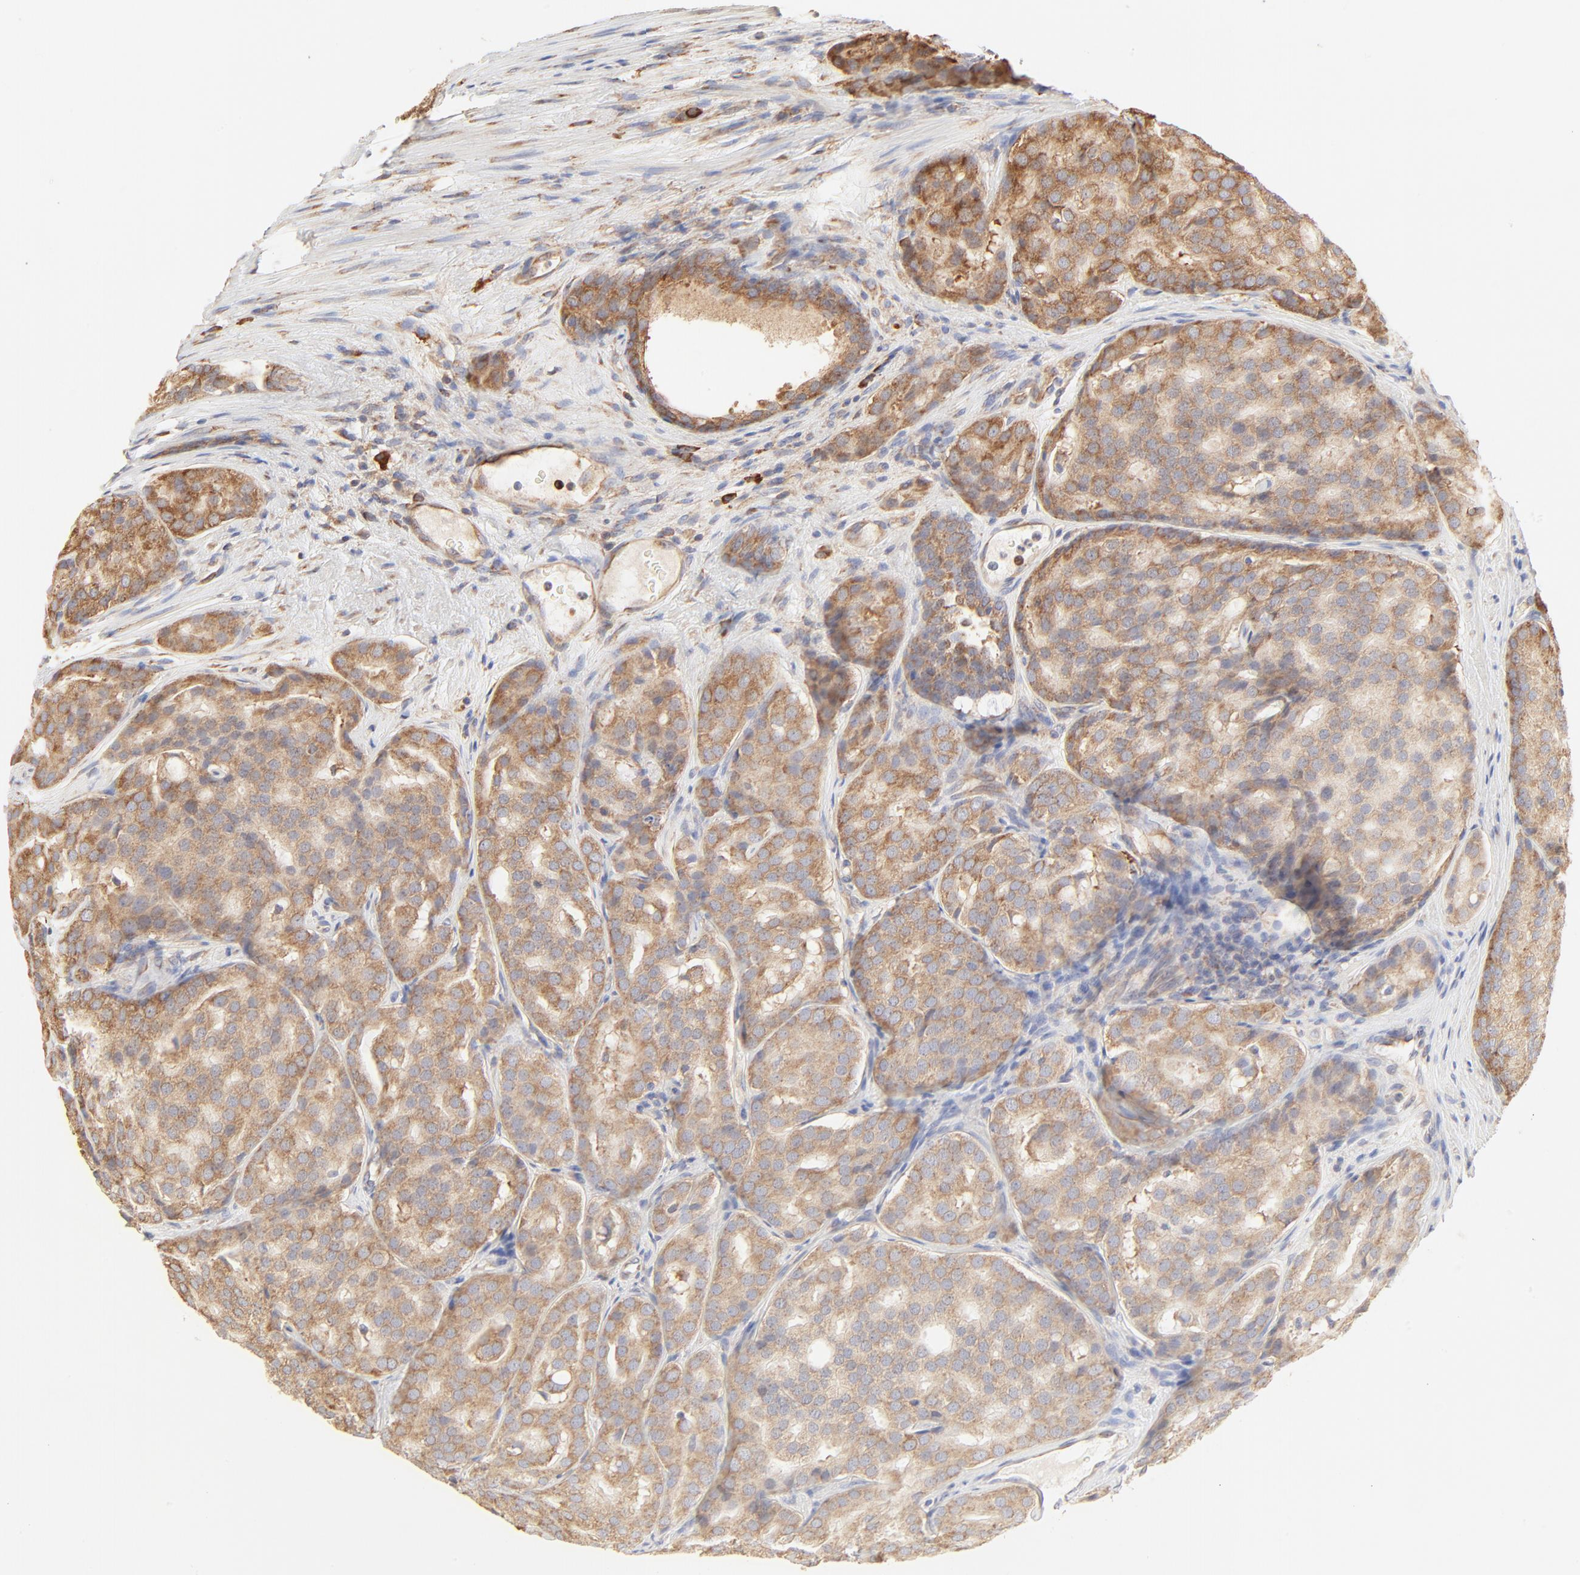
{"staining": {"intensity": "moderate", "quantity": ">75%", "location": "cytoplasmic/membranous"}, "tissue": "prostate cancer", "cell_type": "Tumor cells", "image_type": "cancer", "snomed": [{"axis": "morphology", "description": "Adenocarcinoma, High grade"}, {"axis": "topography", "description": "Prostate"}], "caption": "Prostate cancer tissue exhibits moderate cytoplasmic/membranous positivity in approximately >75% of tumor cells, visualized by immunohistochemistry. The staining was performed using DAB to visualize the protein expression in brown, while the nuclei were stained in blue with hematoxylin (Magnification: 20x).", "gene": "RPS20", "patient": {"sex": "male", "age": 64}}